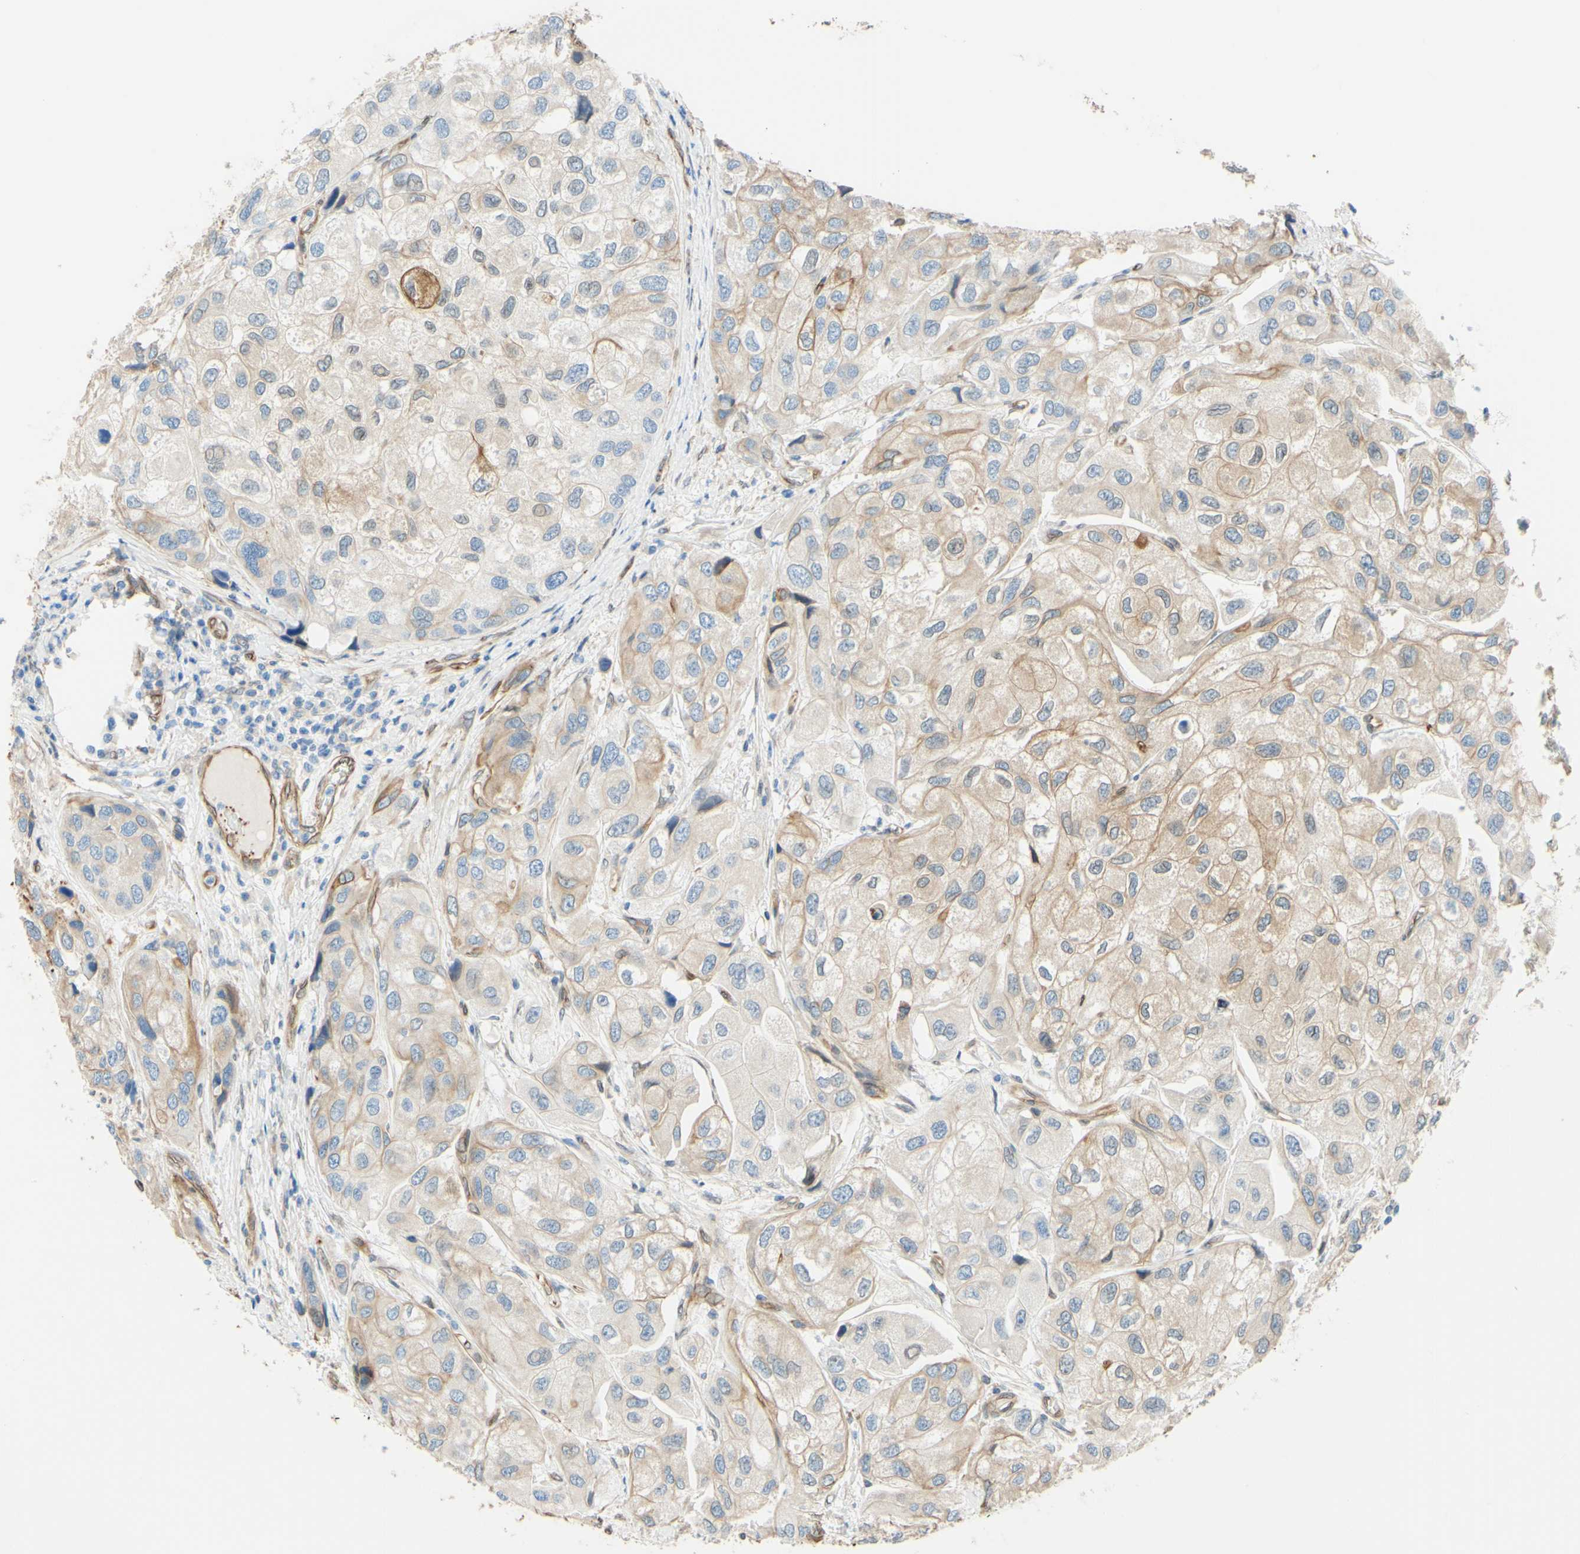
{"staining": {"intensity": "weak", "quantity": "25%-75%", "location": "cytoplasmic/membranous"}, "tissue": "urothelial cancer", "cell_type": "Tumor cells", "image_type": "cancer", "snomed": [{"axis": "morphology", "description": "Urothelial carcinoma, High grade"}, {"axis": "topography", "description": "Urinary bladder"}], "caption": "High-grade urothelial carcinoma was stained to show a protein in brown. There is low levels of weak cytoplasmic/membranous staining in about 25%-75% of tumor cells.", "gene": "ENDOD1", "patient": {"sex": "female", "age": 64}}